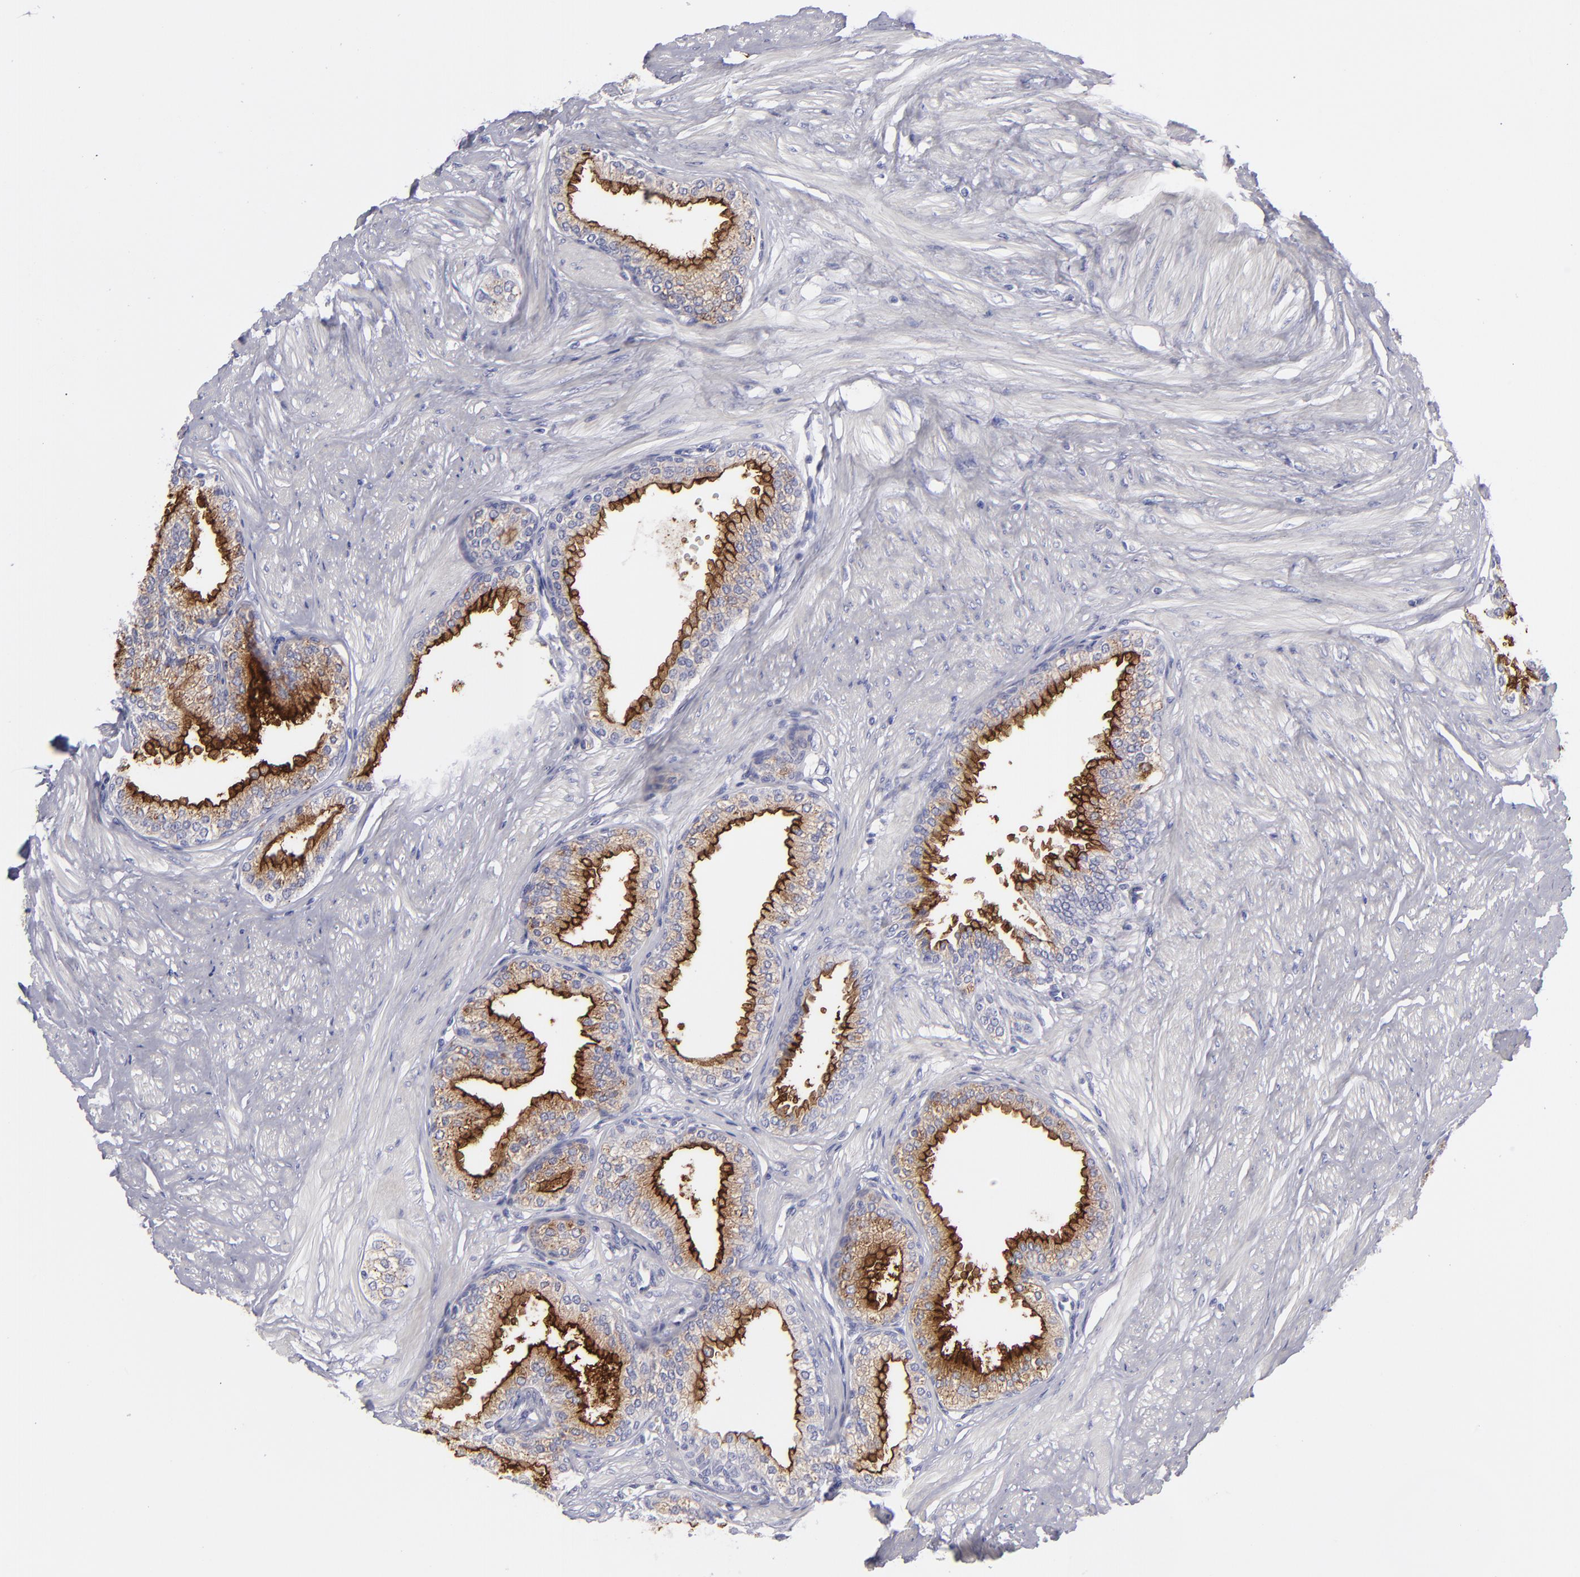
{"staining": {"intensity": "strong", "quantity": "25%-75%", "location": "cytoplasmic/membranous"}, "tissue": "prostate", "cell_type": "Glandular cells", "image_type": "normal", "snomed": [{"axis": "morphology", "description": "Normal tissue, NOS"}, {"axis": "topography", "description": "Prostate"}], "caption": "A brown stain highlights strong cytoplasmic/membranous positivity of a protein in glandular cells of normal prostate. Using DAB (3,3'-diaminobenzidine) (brown) and hematoxylin (blue) stains, captured at high magnification using brightfield microscopy.", "gene": "ANPEP", "patient": {"sex": "male", "age": 64}}